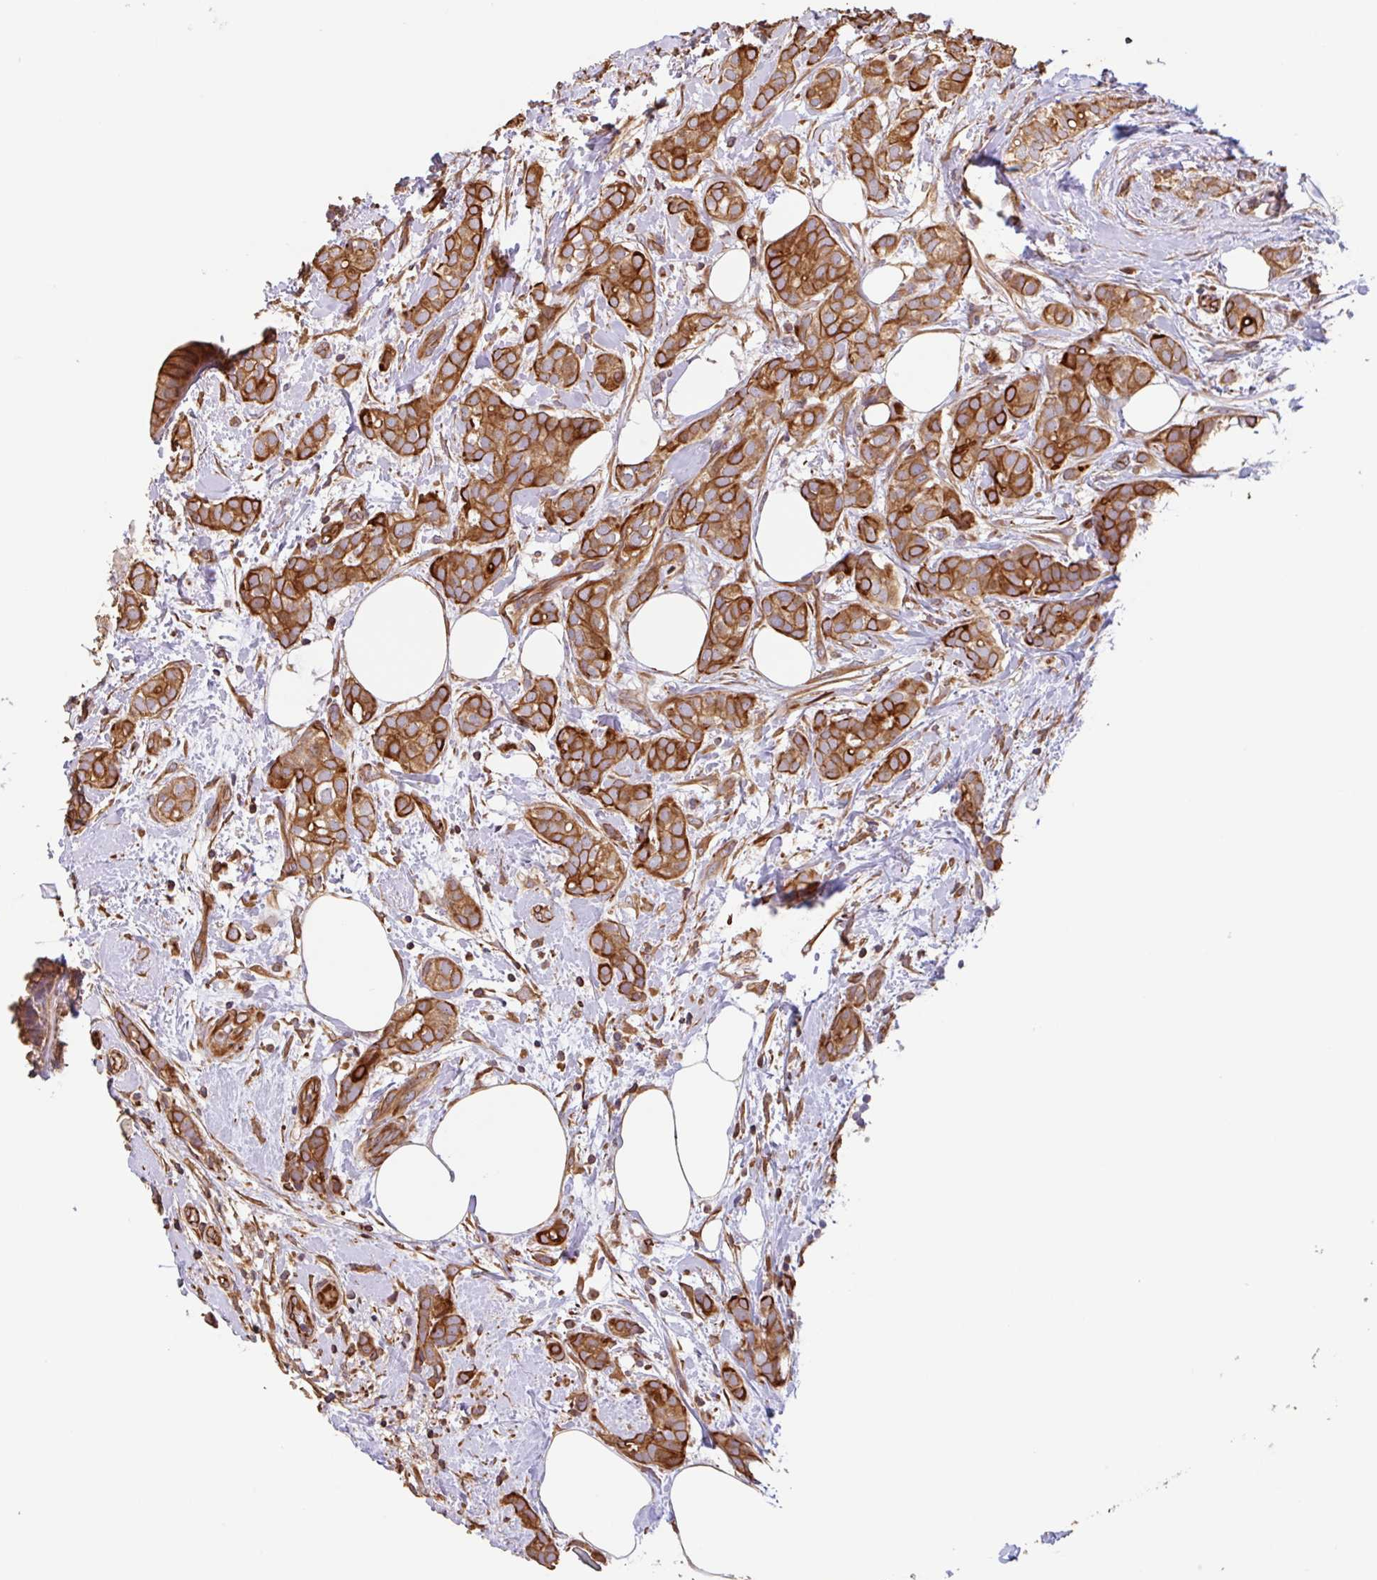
{"staining": {"intensity": "strong", "quantity": ">75%", "location": "cytoplasmic/membranous"}, "tissue": "breast cancer", "cell_type": "Tumor cells", "image_type": "cancer", "snomed": [{"axis": "morphology", "description": "Duct carcinoma"}, {"axis": "topography", "description": "Breast"}], "caption": "Strong cytoplasmic/membranous expression for a protein is identified in approximately >75% of tumor cells of breast intraductal carcinoma using immunohistochemistry.", "gene": "ZNF790", "patient": {"sex": "female", "age": 73}}